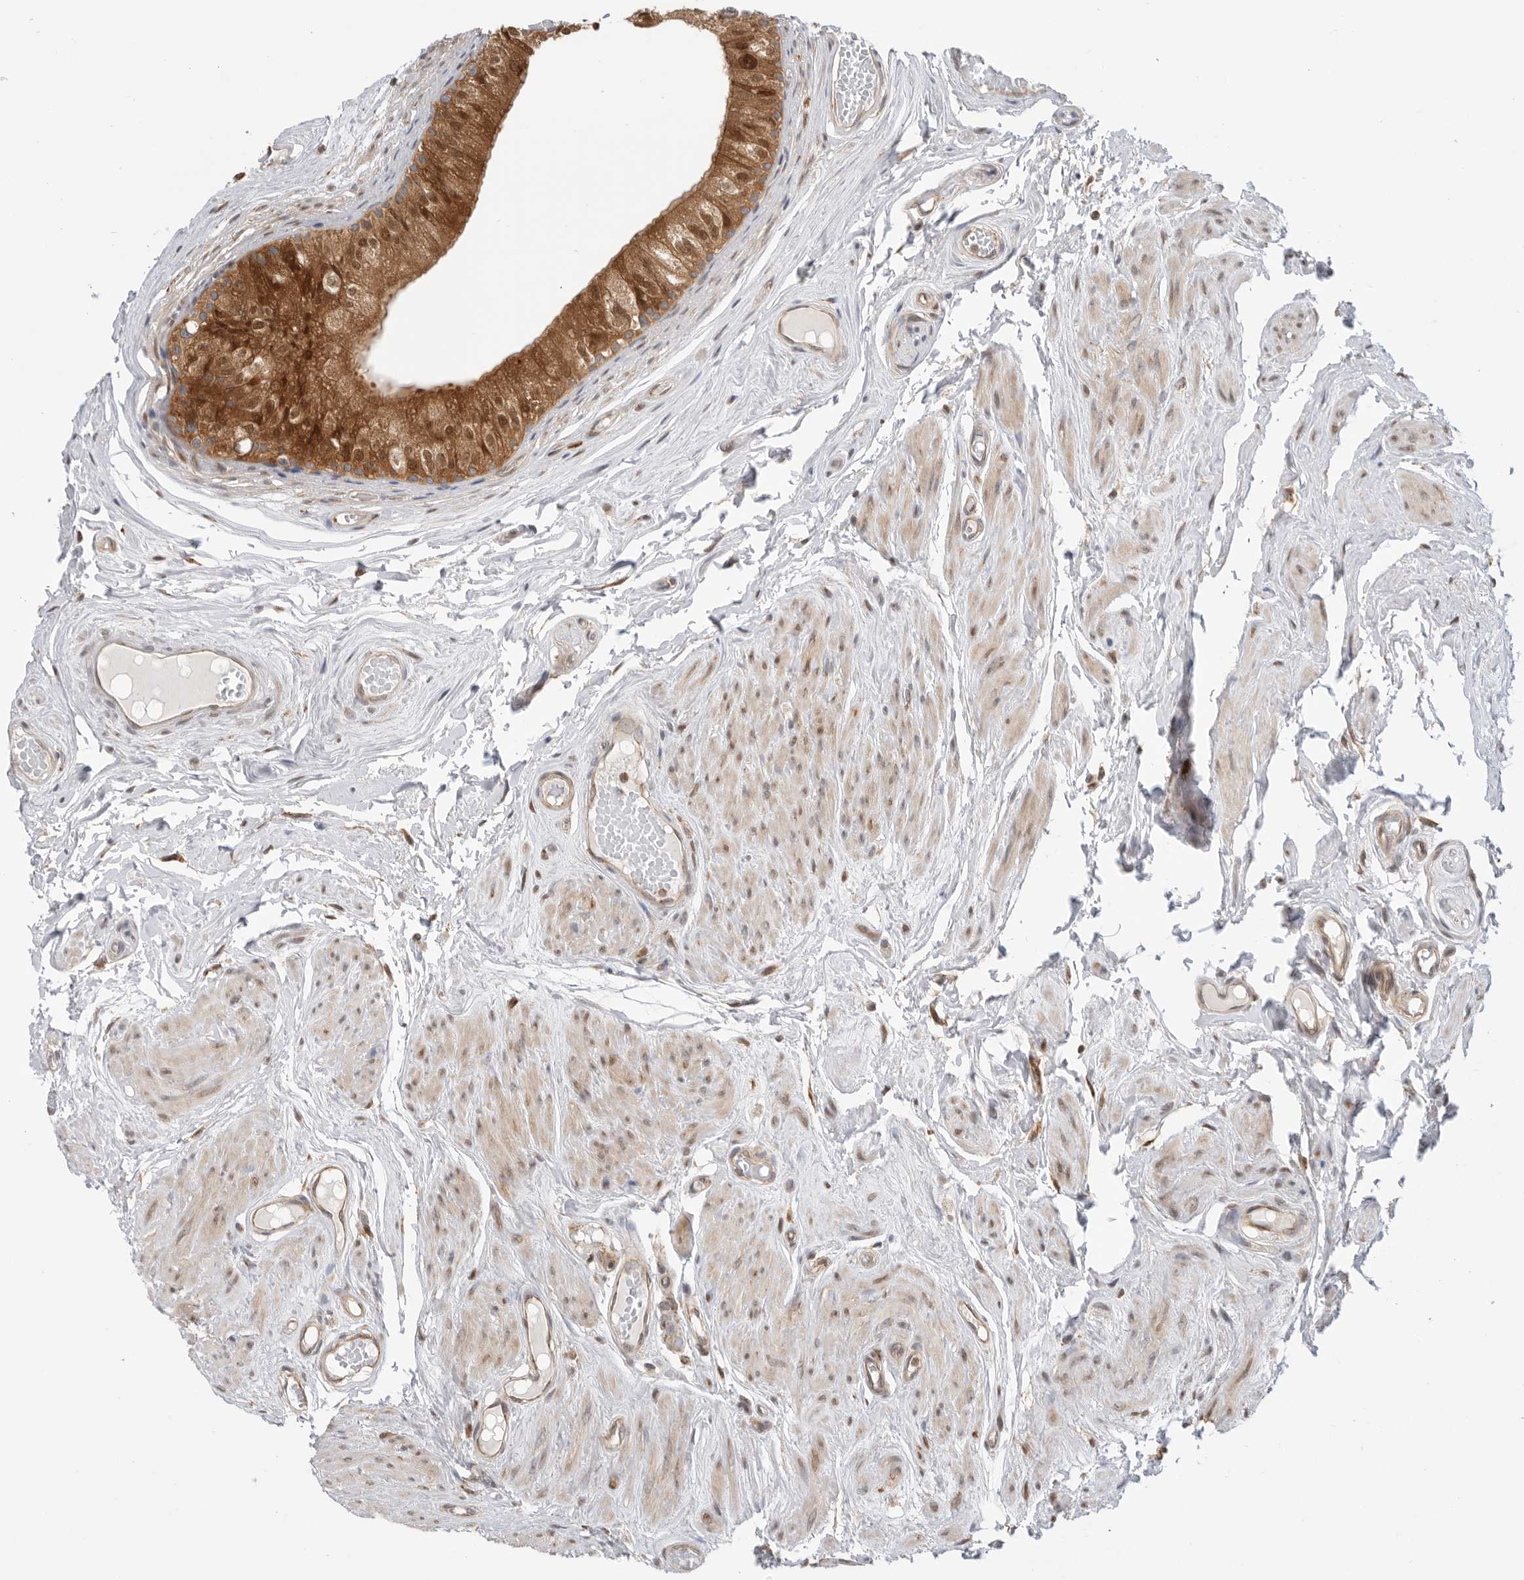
{"staining": {"intensity": "moderate", "quantity": ">75%", "location": "cytoplasmic/membranous,nuclear"}, "tissue": "epididymis", "cell_type": "Glandular cells", "image_type": "normal", "snomed": [{"axis": "morphology", "description": "Normal tissue, NOS"}, {"axis": "topography", "description": "Epididymis"}], "caption": "The immunohistochemical stain shows moderate cytoplasmic/membranous,nuclear expression in glandular cells of unremarkable epididymis. (DAB IHC, brown staining for protein, blue staining for nuclei).", "gene": "DCAF8", "patient": {"sex": "male", "age": 79}}